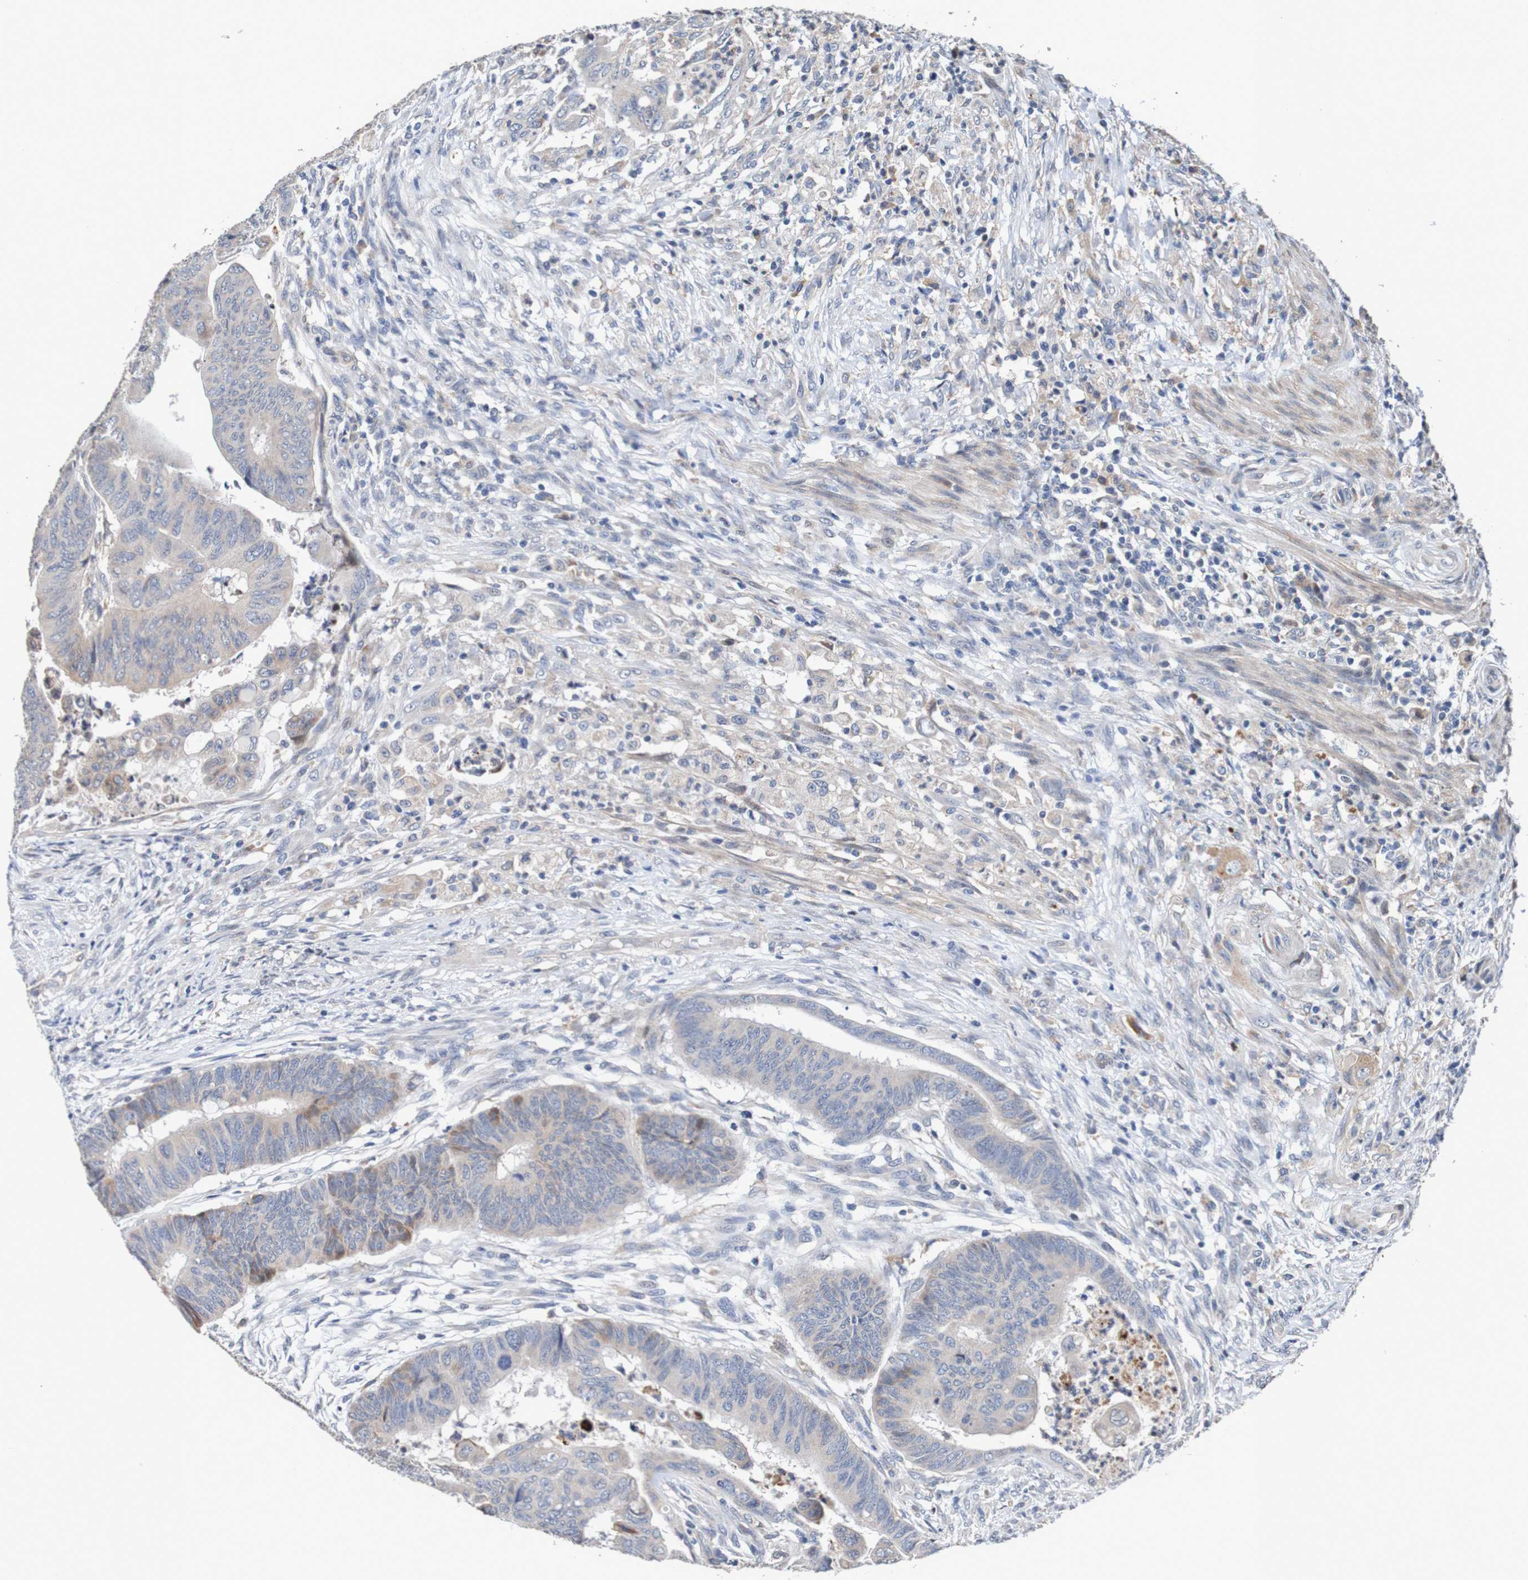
{"staining": {"intensity": "moderate", "quantity": "<25%", "location": "cytoplasmic/membranous"}, "tissue": "colorectal cancer", "cell_type": "Tumor cells", "image_type": "cancer", "snomed": [{"axis": "morphology", "description": "Normal tissue, NOS"}, {"axis": "morphology", "description": "Adenocarcinoma, NOS"}, {"axis": "topography", "description": "Rectum"}, {"axis": "topography", "description": "Peripheral nerve tissue"}], "caption": "Human colorectal cancer (adenocarcinoma) stained with a brown dye reveals moderate cytoplasmic/membranous positive positivity in about <25% of tumor cells.", "gene": "FIBP", "patient": {"sex": "male", "age": 92}}